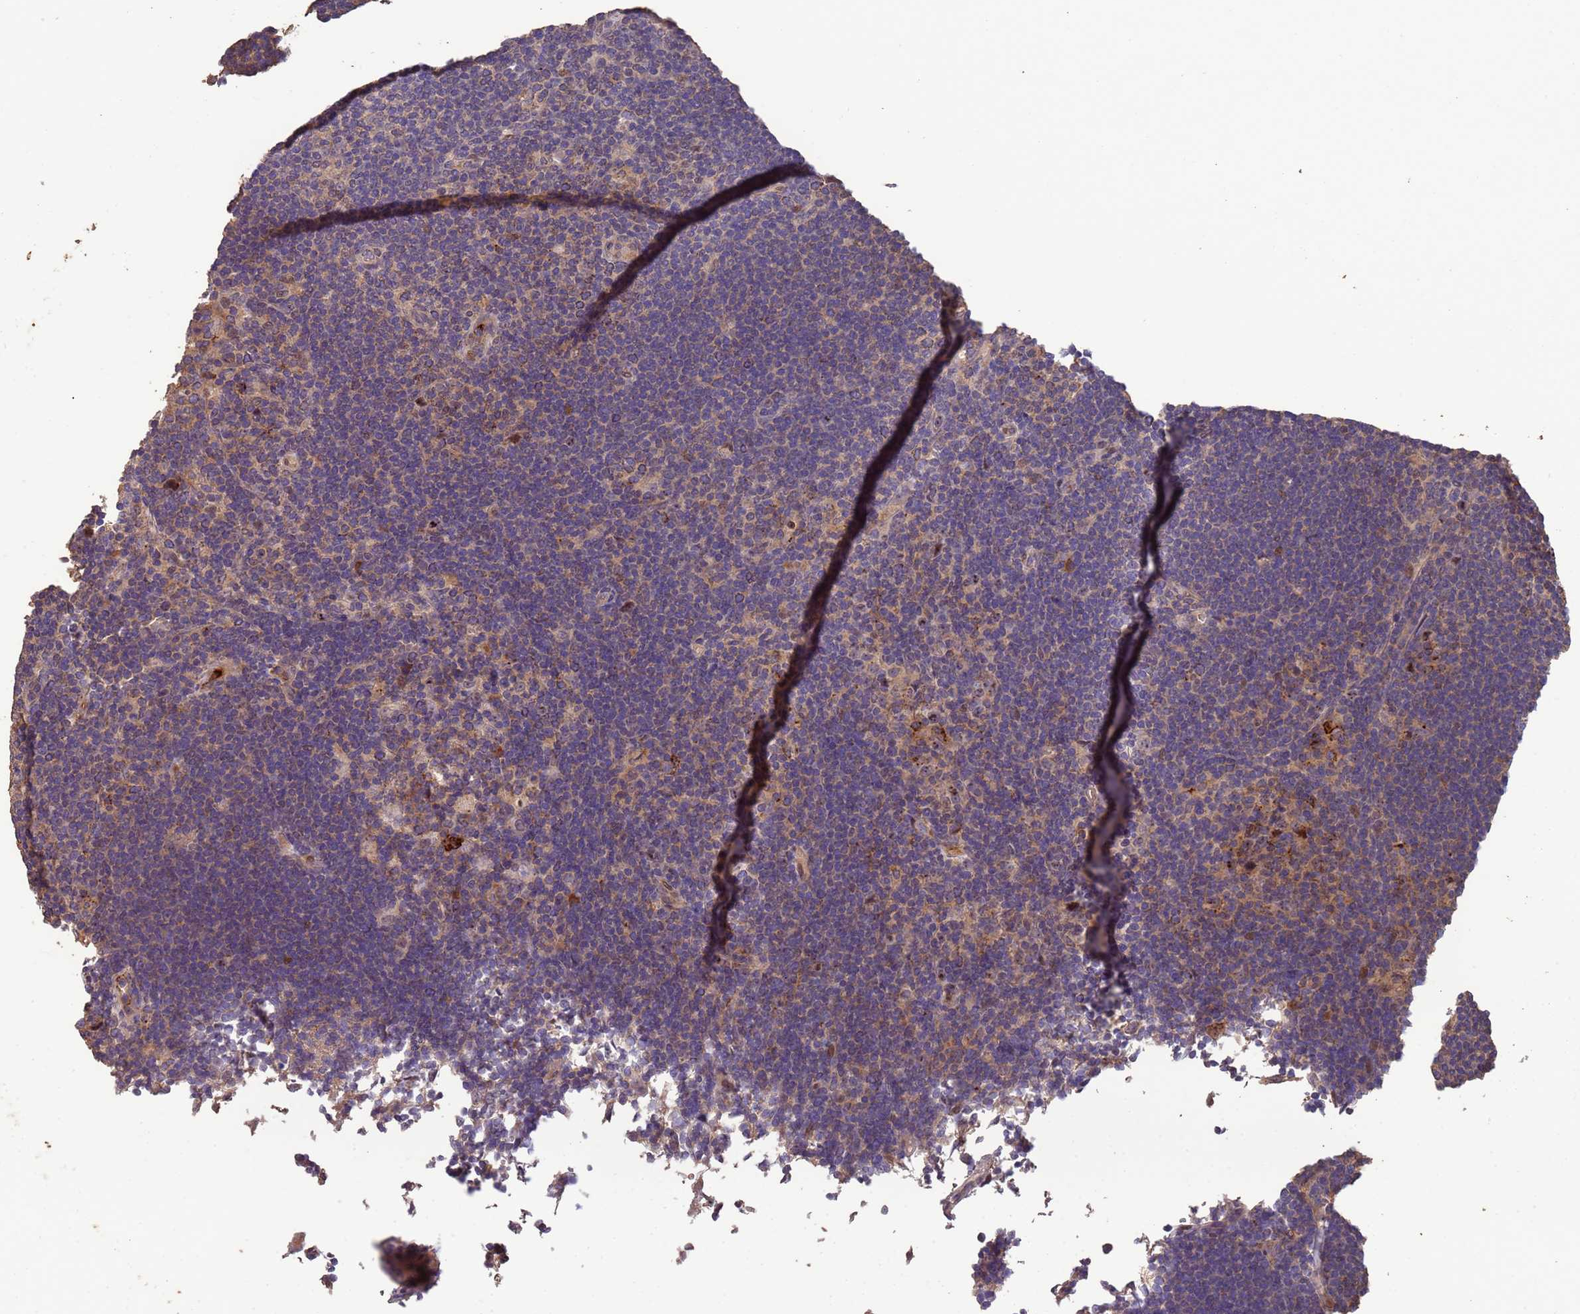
{"staining": {"intensity": "negative", "quantity": "none", "location": "none"}, "tissue": "lymphoma", "cell_type": "Tumor cells", "image_type": "cancer", "snomed": [{"axis": "morphology", "description": "Hodgkin's disease, NOS"}, {"axis": "topography", "description": "Lymph node"}], "caption": "This photomicrograph is of Hodgkin's disease stained with IHC to label a protein in brown with the nuclei are counter-stained blue. There is no expression in tumor cells.", "gene": "CCDC184", "patient": {"sex": "female", "age": 57}}